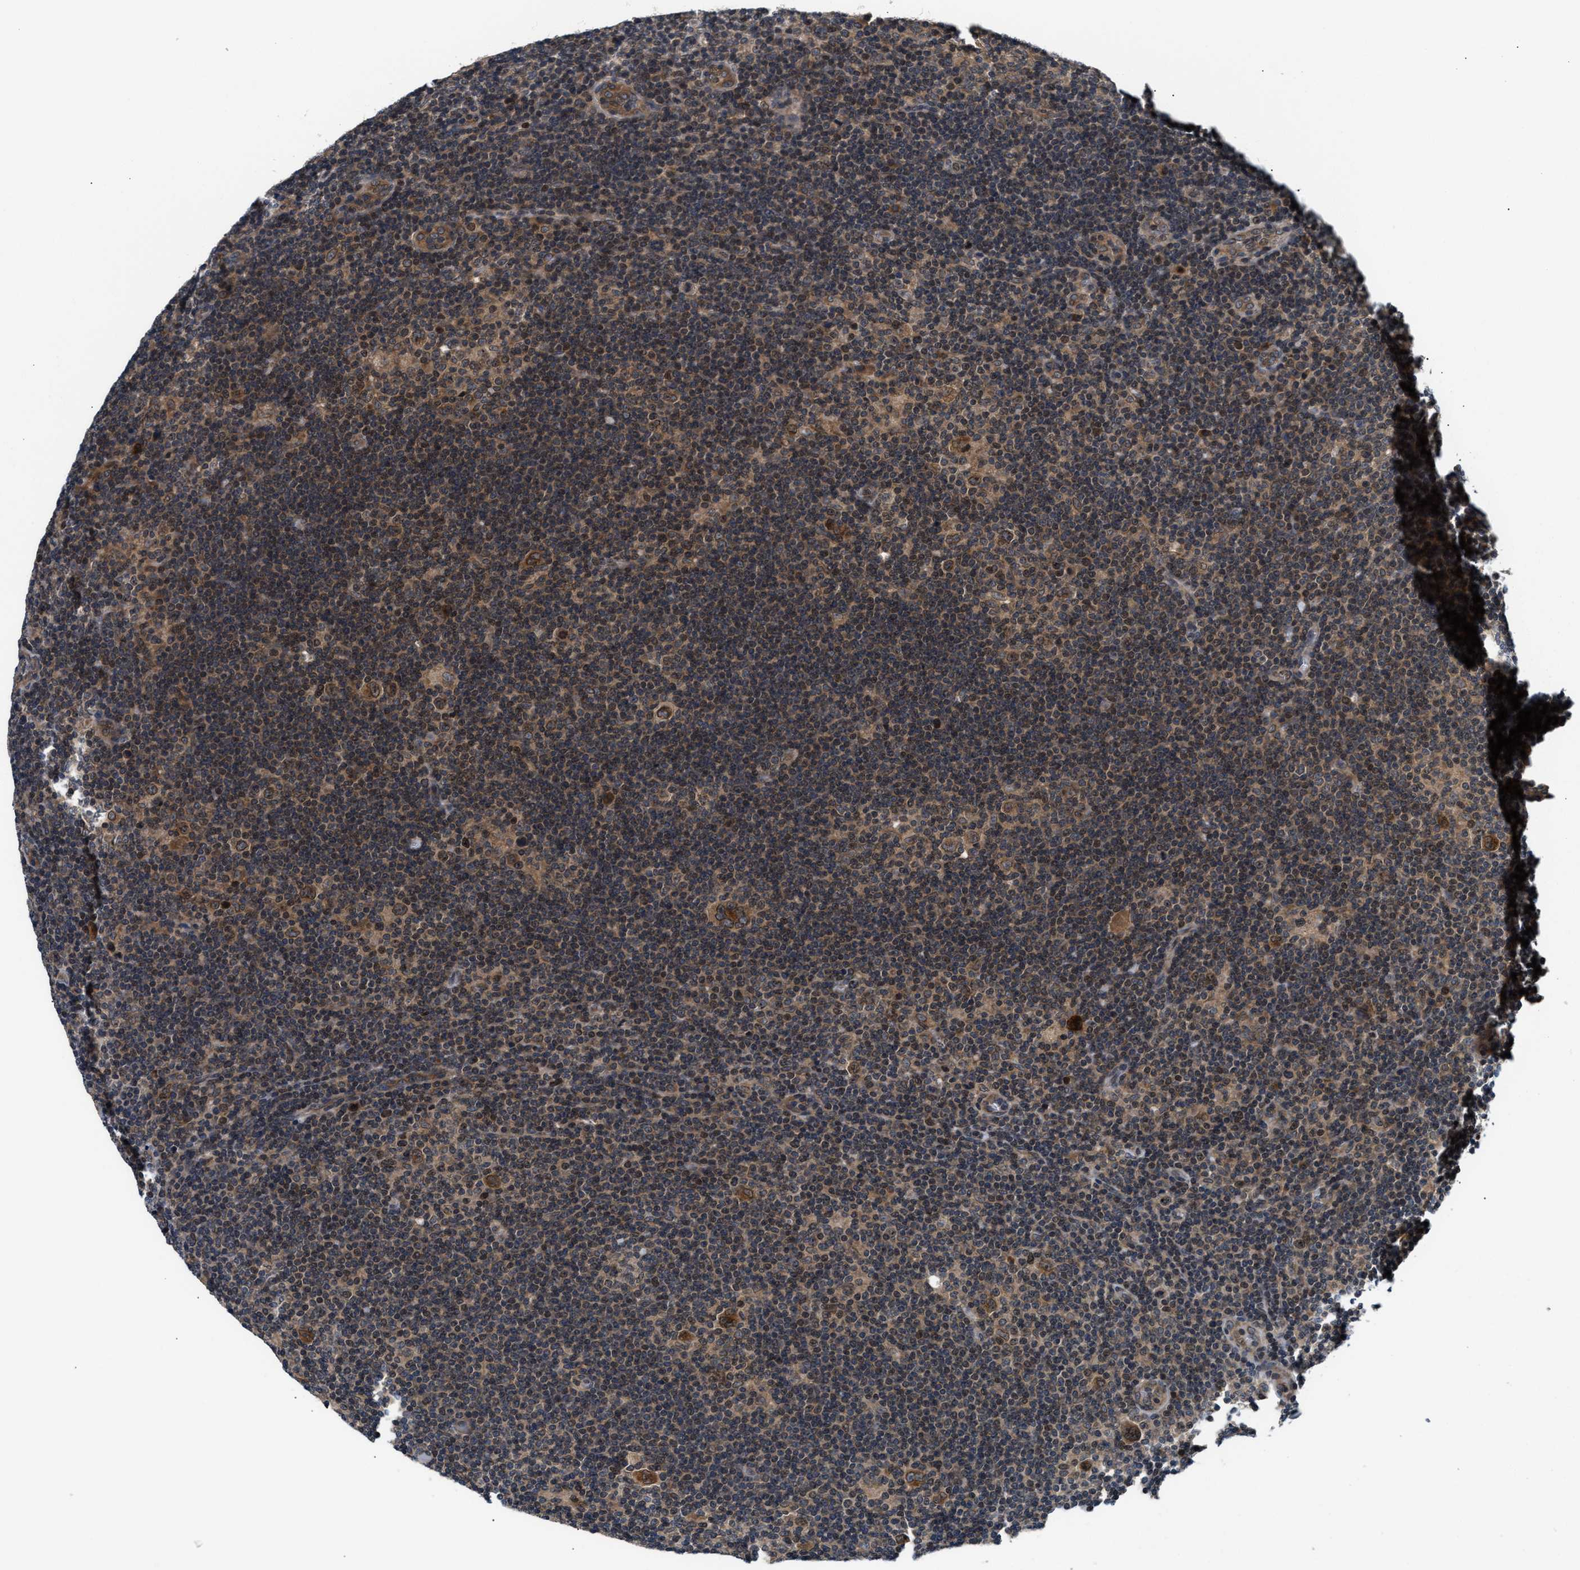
{"staining": {"intensity": "moderate", "quantity": ">75%", "location": "cytoplasmic/membranous,nuclear"}, "tissue": "lymphoma", "cell_type": "Tumor cells", "image_type": "cancer", "snomed": [{"axis": "morphology", "description": "Hodgkin's disease, NOS"}, {"axis": "topography", "description": "Lymph node"}], "caption": "A high-resolution micrograph shows immunohistochemistry staining of lymphoma, which shows moderate cytoplasmic/membranous and nuclear expression in approximately >75% of tumor cells.", "gene": "RAB29", "patient": {"sex": "female", "age": 57}}